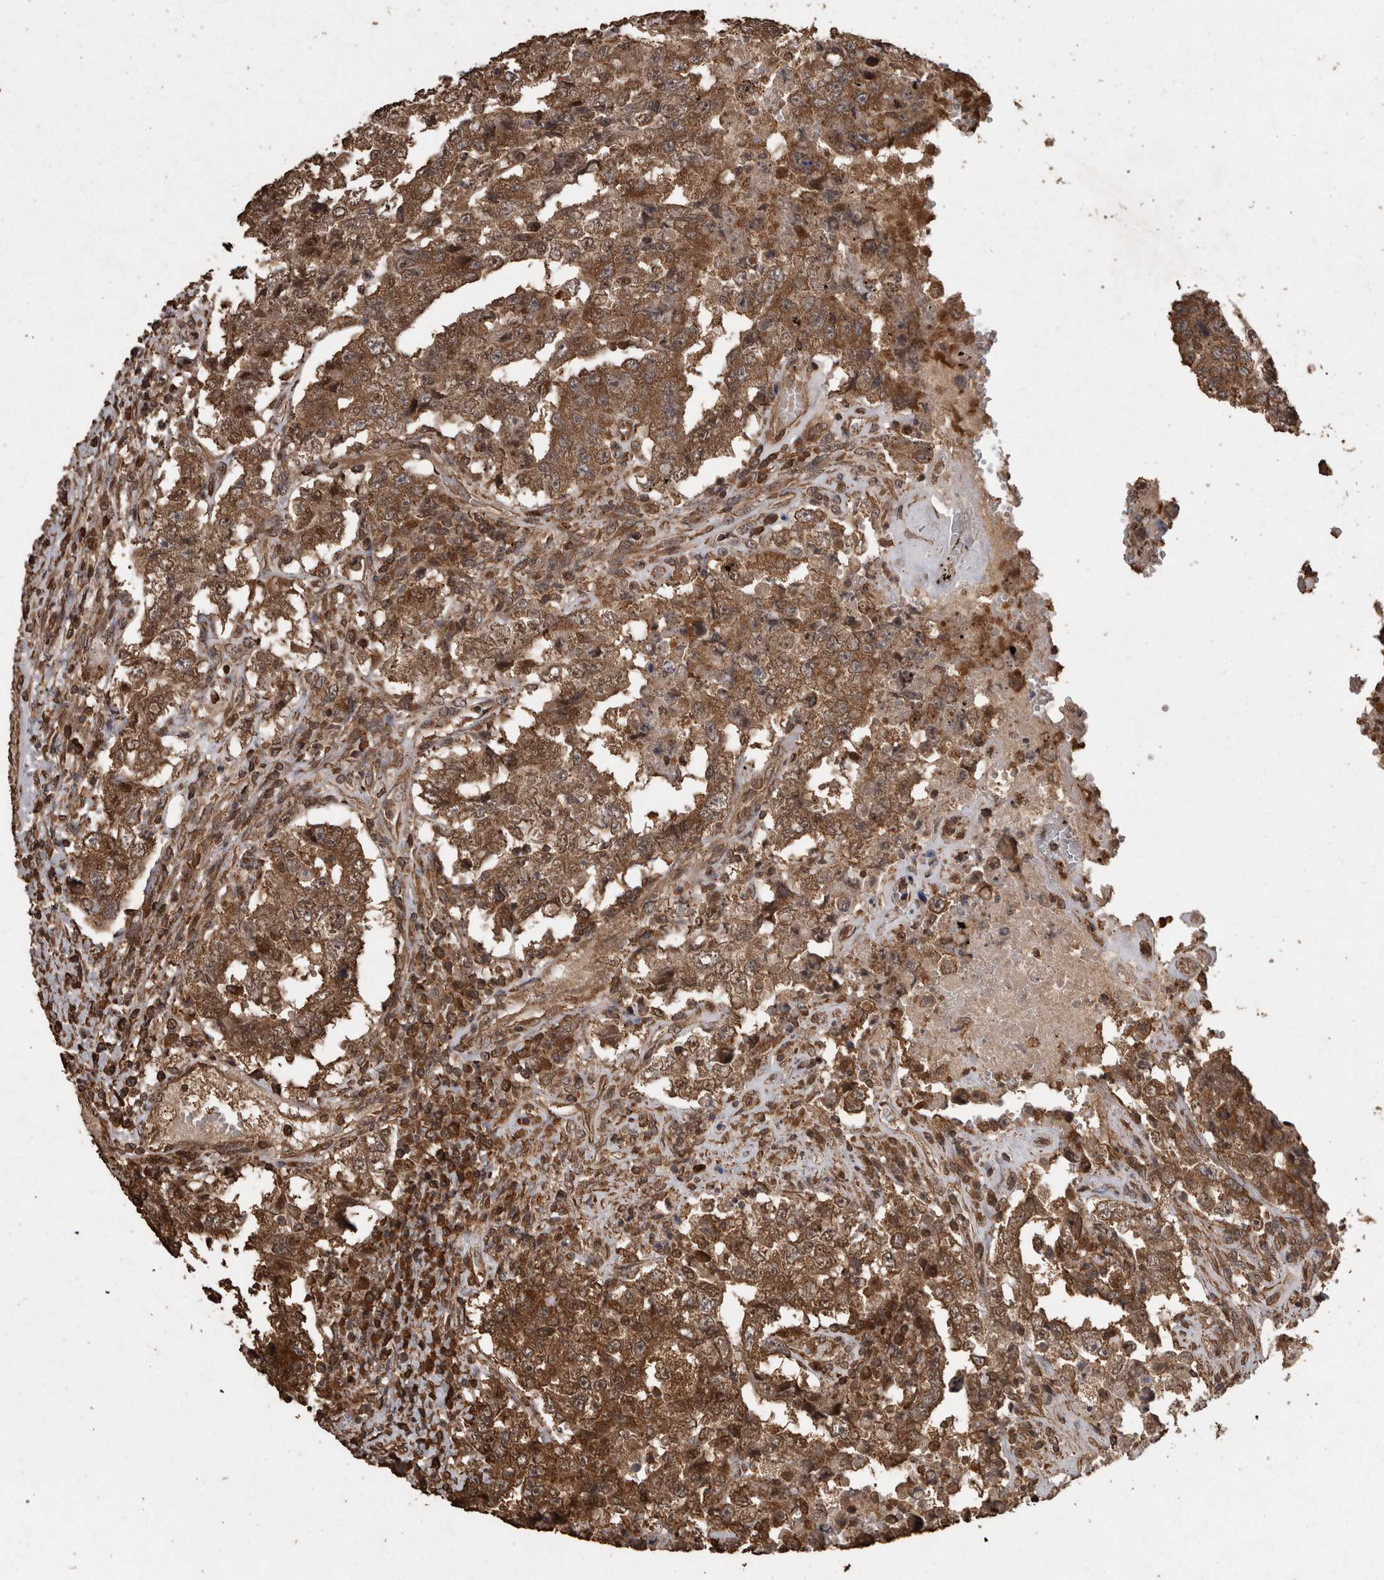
{"staining": {"intensity": "strong", "quantity": ">75%", "location": "cytoplasmic/membranous"}, "tissue": "testis cancer", "cell_type": "Tumor cells", "image_type": "cancer", "snomed": [{"axis": "morphology", "description": "Carcinoma, Embryonal, NOS"}, {"axis": "topography", "description": "Testis"}], "caption": "Brown immunohistochemical staining in embryonal carcinoma (testis) reveals strong cytoplasmic/membranous expression in about >75% of tumor cells.", "gene": "PINK1", "patient": {"sex": "male", "age": 26}}